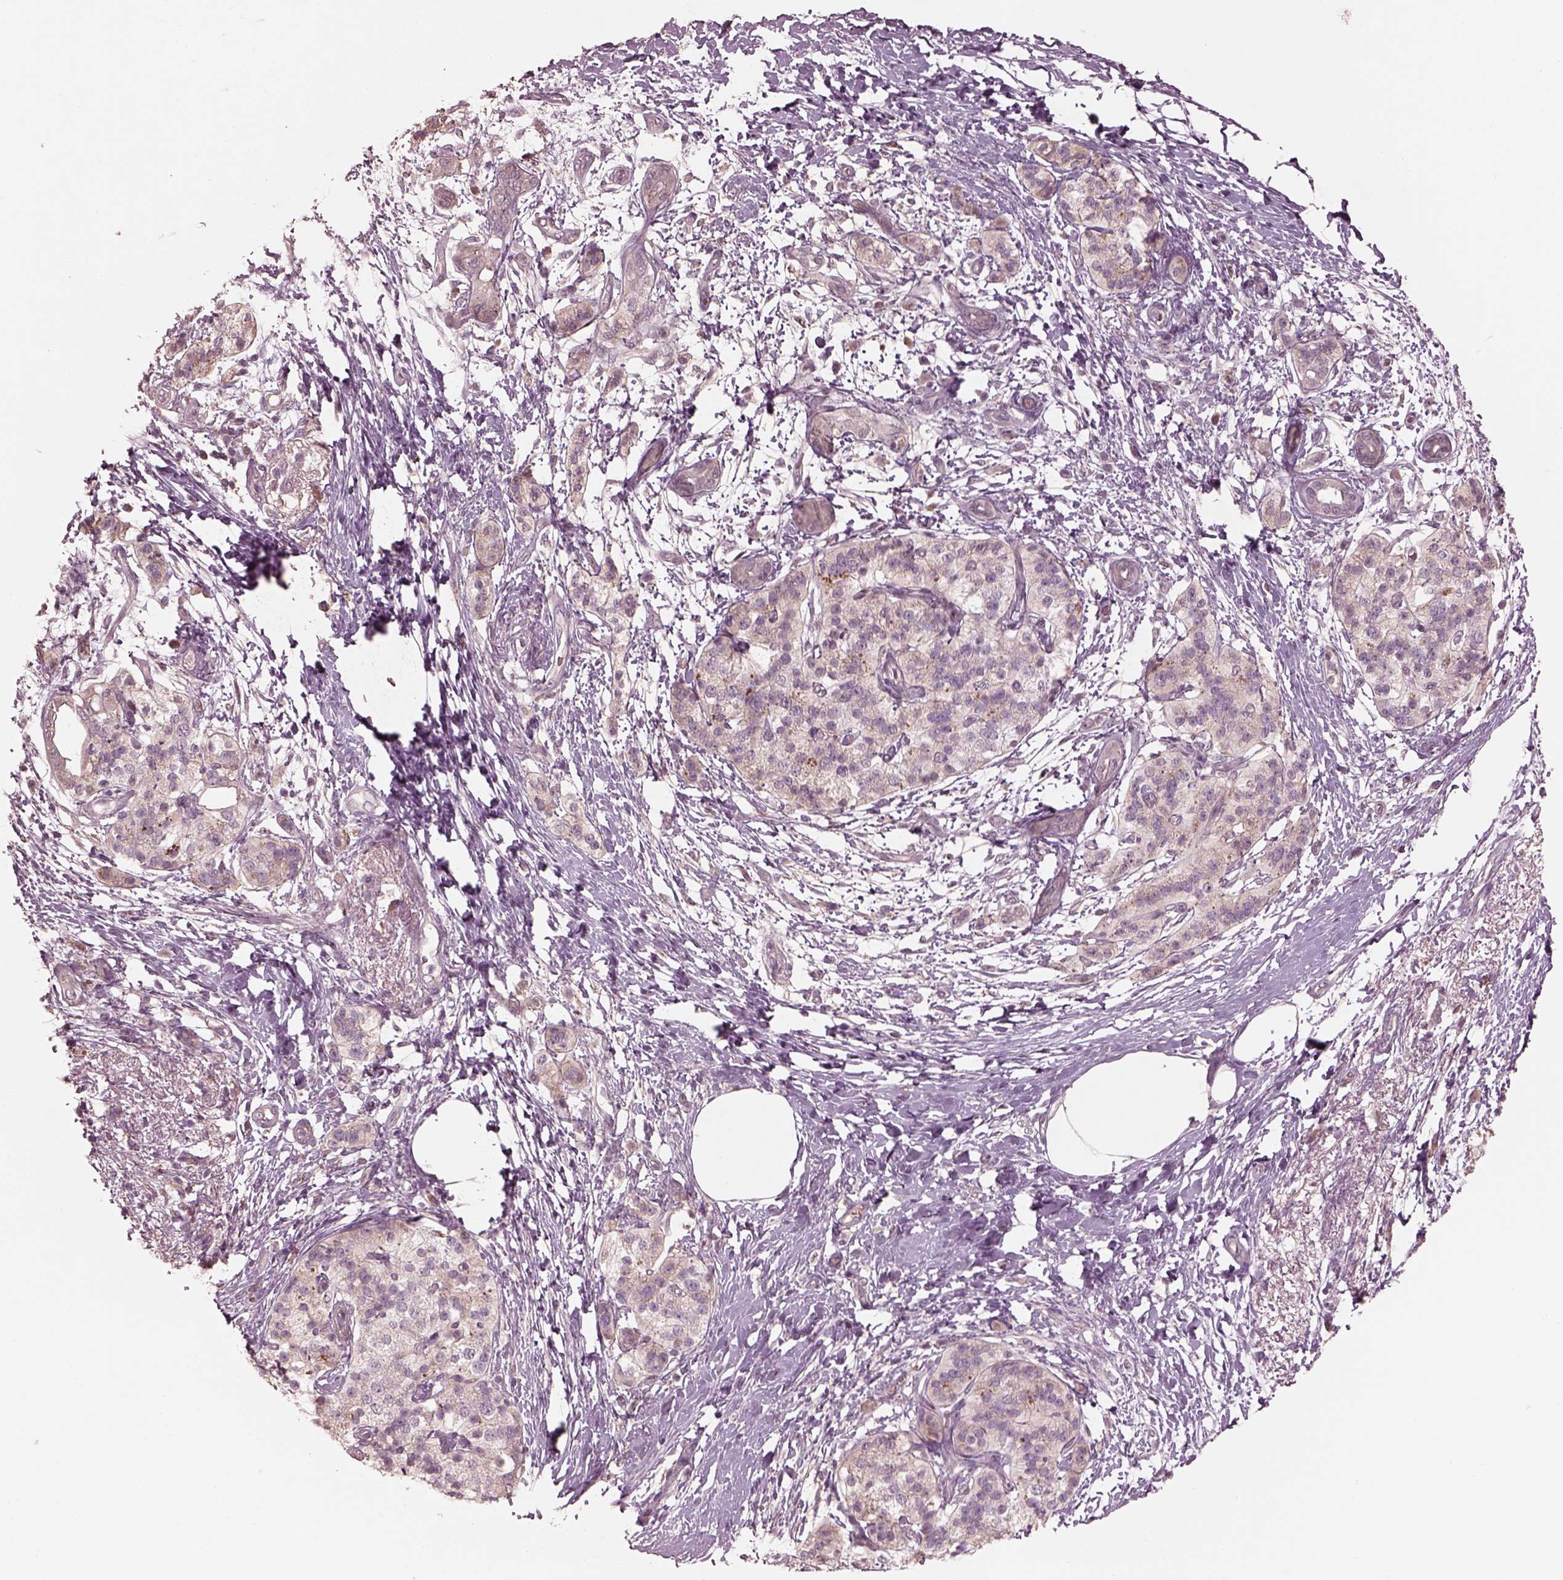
{"staining": {"intensity": "negative", "quantity": "none", "location": "none"}, "tissue": "pancreatic cancer", "cell_type": "Tumor cells", "image_type": "cancer", "snomed": [{"axis": "morphology", "description": "Adenocarcinoma, NOS"}, {"axis": "topography", "description": "Pancreas"}], "caption": "Immunohistochemistry (IHC) image of adenocarcinoma (pancreatic) stained for a protein (brown), which exhibits no staining in tumor cells. Brightfield microscopy of immunohistochemistry (IHC) stained with DAB (brown) and hematoxylin (blue), captured at high magnification.", "gene": "VWA5B1", "patient": {"sex": "female", "age": 72}}